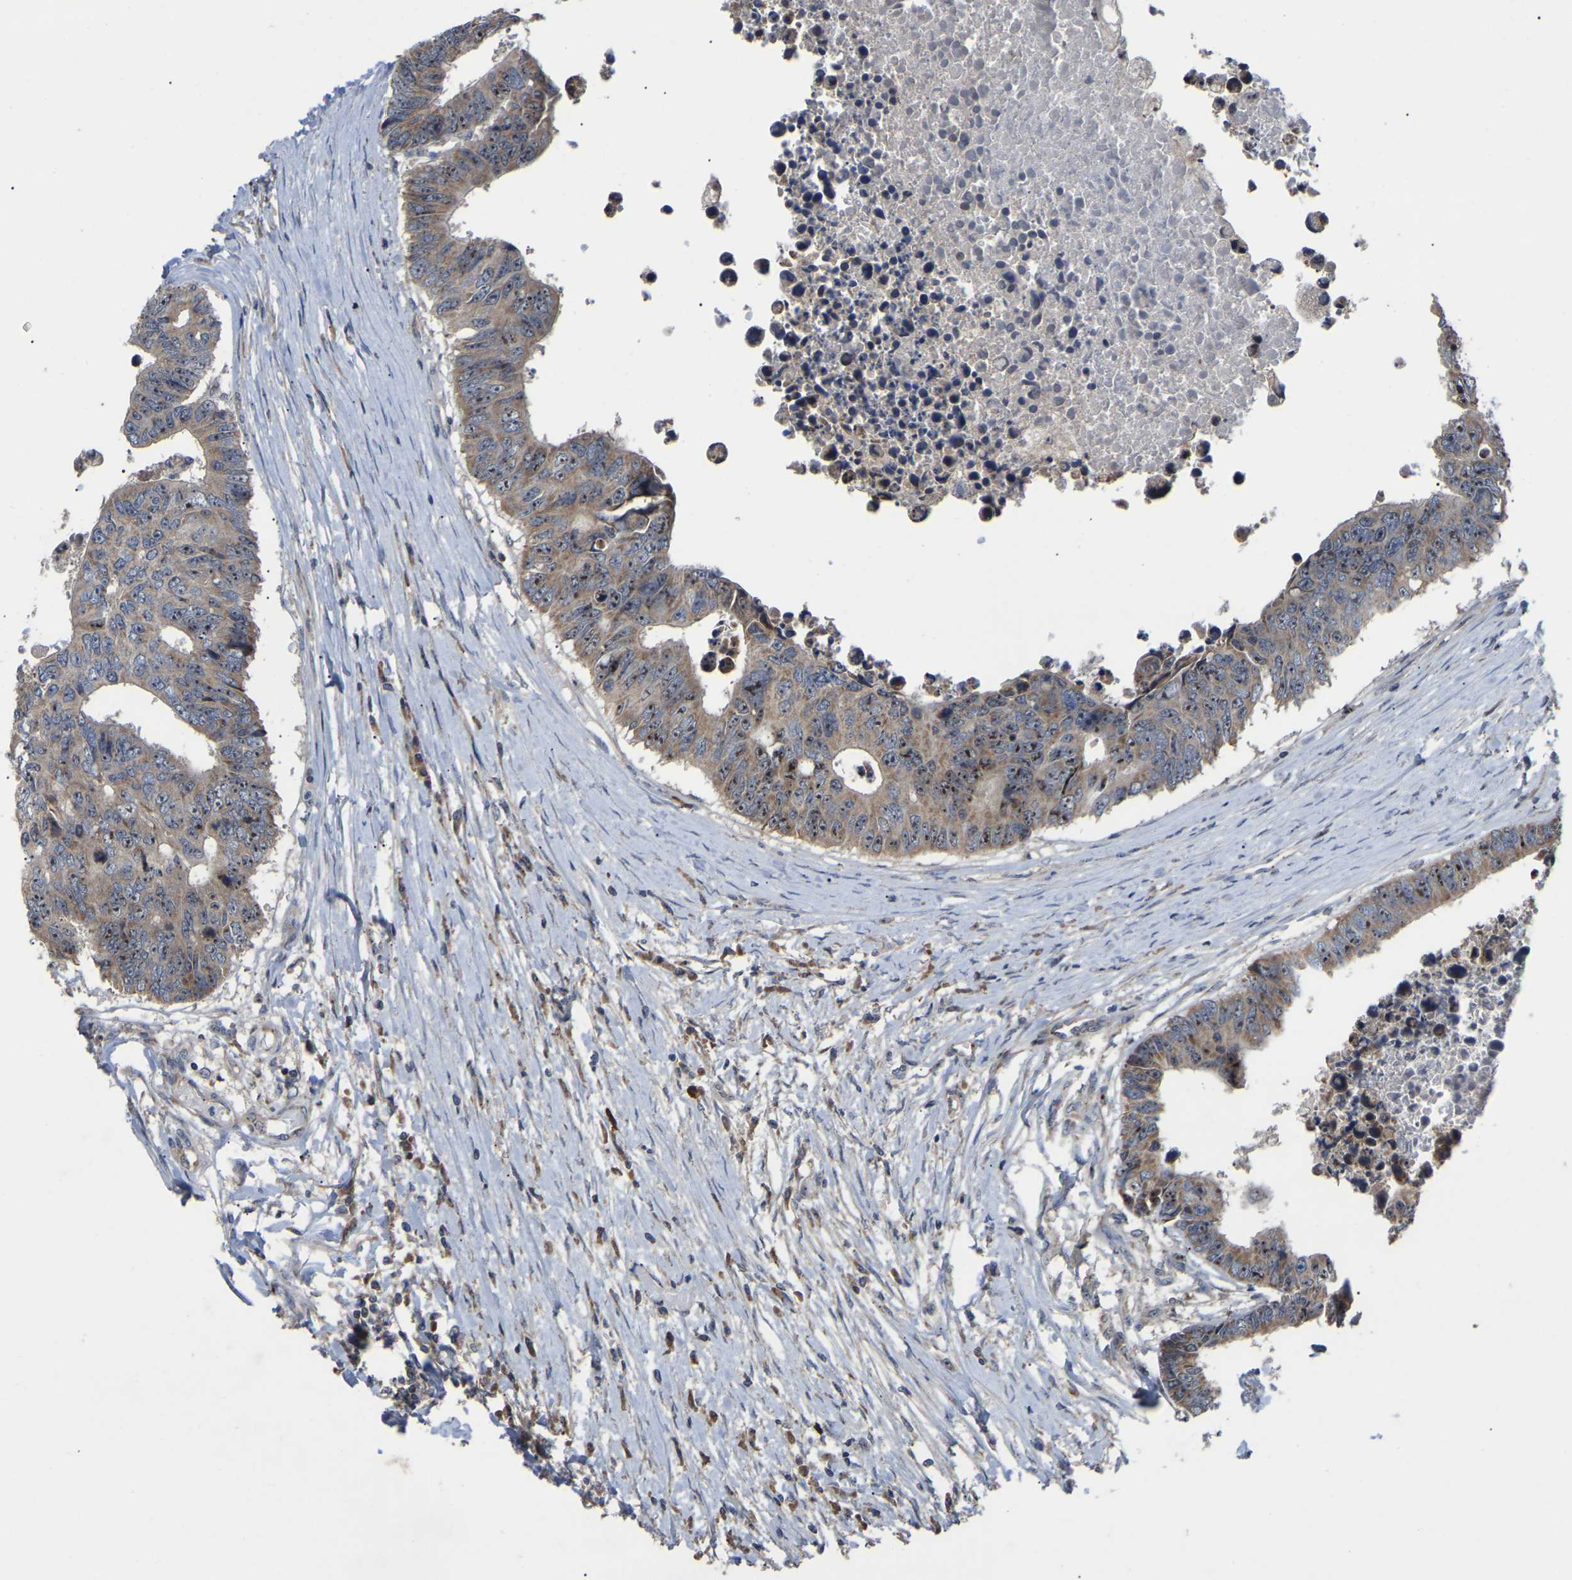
{"staining": {"intensity": "moderate", "quantity": ">75%", "location": "cytoplasmic/membranous,nuclear"}, "tissue": "colorectal cancer", "cell_type": "Tumor cells", "image_type": "cancer", "snomed": [{"axis": "morphology", "description": "Adenocarcinoma, NOS"}, {"axis": "topography", "description": "Rectum"}], "caption": "Immunohistochemical staining of colorectal cancer (adenocarcinoma) shows moderate cytoplasmic/membranous and nuclear protein staining in about >75% of tumor cells.", "gene": "NOP53", "patient": {"sex": "male", "age": 84}}